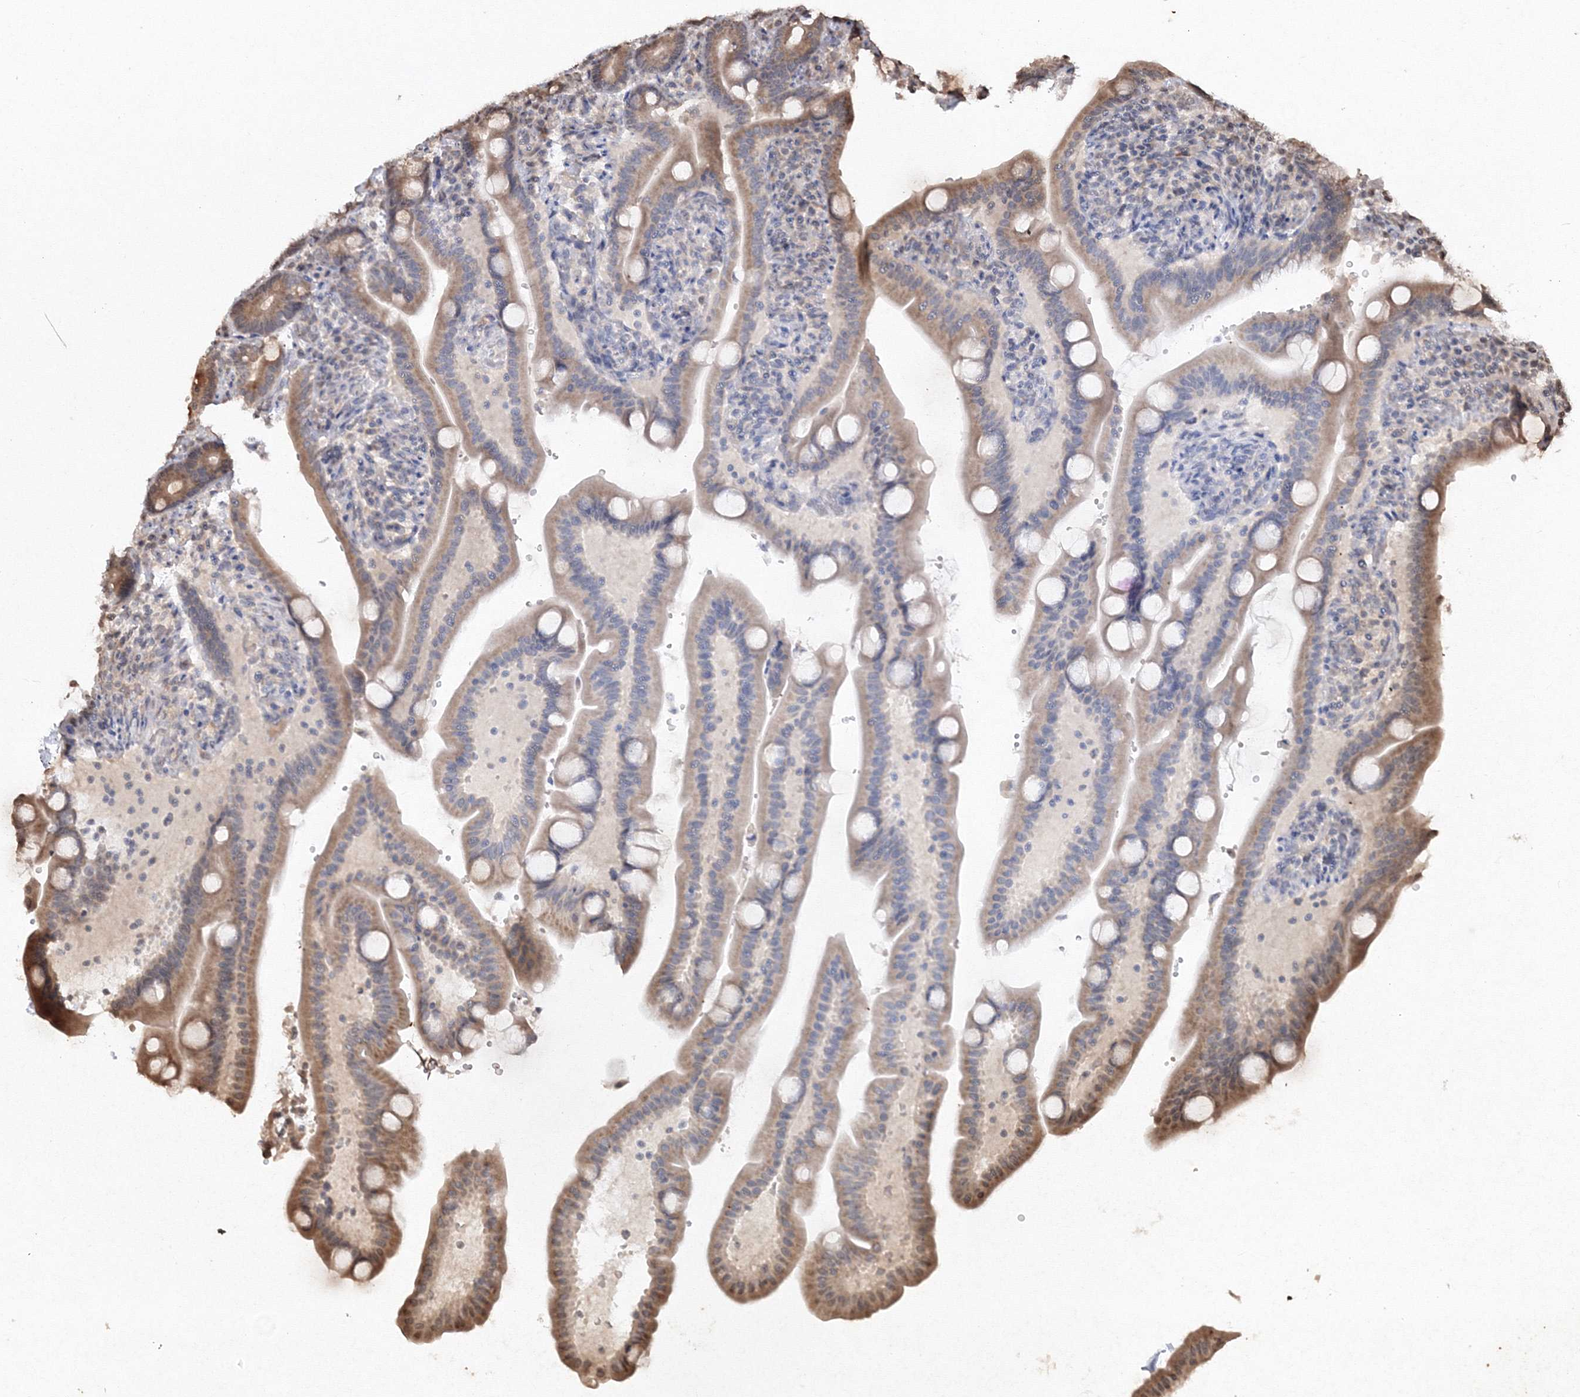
{"staining": {"intensity": "moderate", "quantity": "25%-75%", "location": "cytoplasmic/membranous"}, "tissue": "duodenum", "cell_type": "Glandular cells", "image_type": "normal", "snomed": [{"axis": "morphology", "description": "Normal tissue, NOS"}, {"axis": "topography", "description": "Duodenum"}], "caption": "Unremarkable duodenum shows moderate cytoplasmic/membranous positivity in about 25%-75% of glandular cells, visualized by immunohistochemistry.", "gene": "PEX13", "patient": {"sex": "male", "age": 54}}